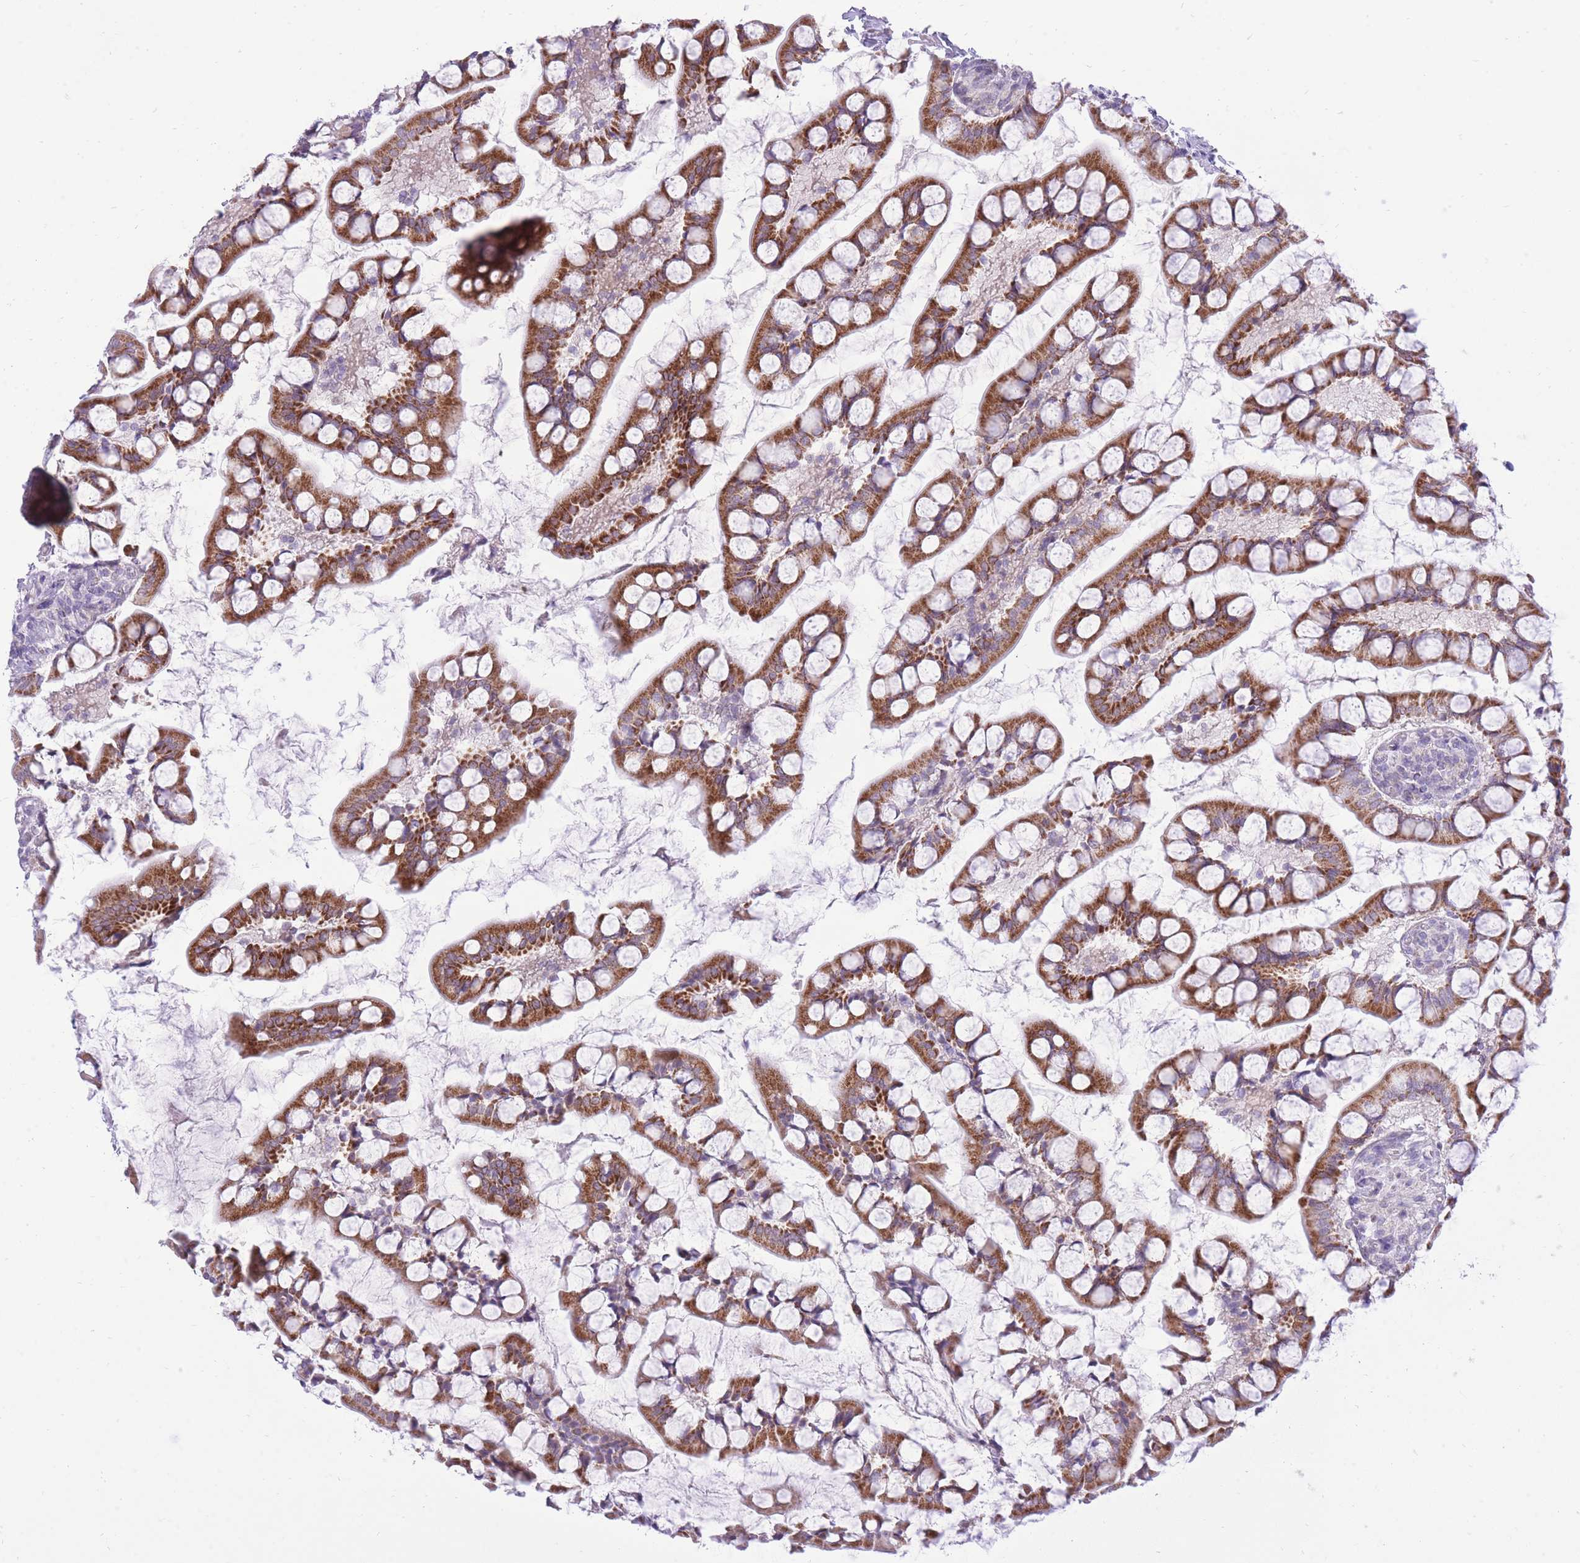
{"staining": {"intensity": "strong", "quantity": ">75%", "location": "cytoplasmic/membranous"}, "tissue": "small intestine", "cell_type": "Glandular cells", "image_type": "normal", "snomed": [{"axis": "morphology", "description": "Normal tissue, NOS"}, {"axis": "topography", "description": "Small intestine"}], "caption": "Protein staining displays strong cytoplasmic/membranous staining in approximately >75% of glandular cells in benign small intestine.", "gene": "DENND2D", "patient": {"sex": "male", "age": 52}}